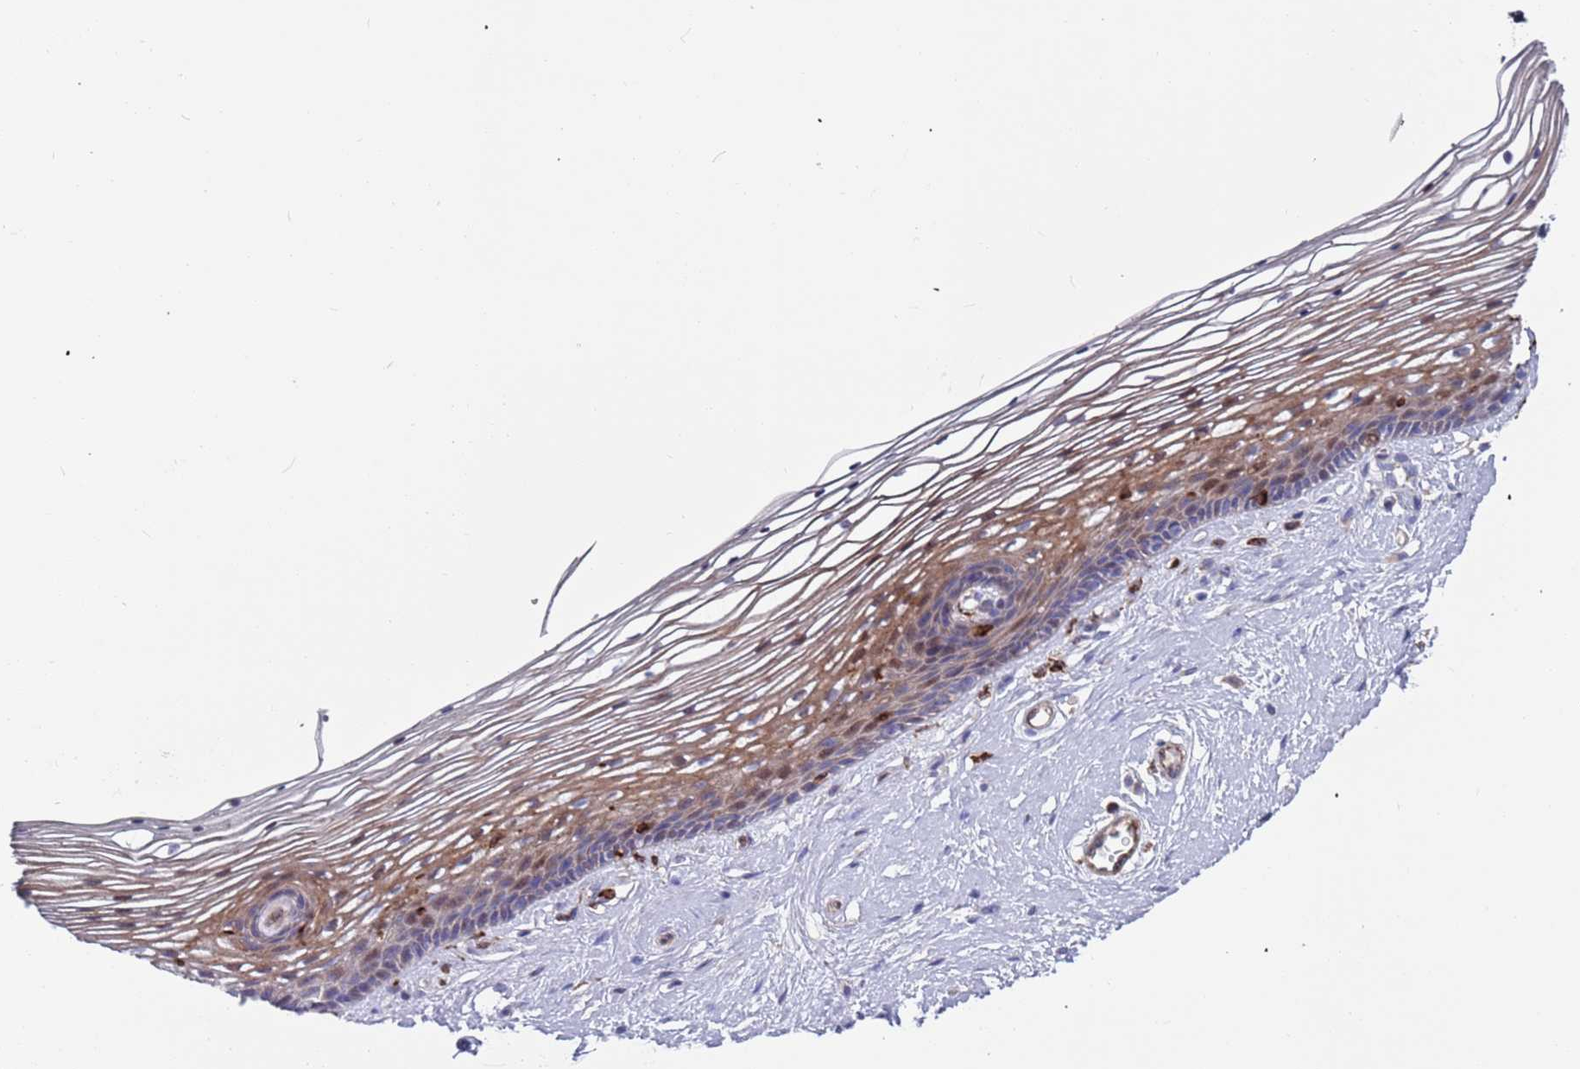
{"staining": {"intensity": "moderate", "quantity": "25%-75%", "location": "cytoplasmic/membranous"}, "tissue": "vagina", "cell_type": "Squamous epithelial cells", "image_type": "normal", "snomed": [{"axis": "morphology", "description": "Normal tissue, NOS"}, {"axis": "topography", "description": "Vagina"}], "caption": "A brown stain highlights moderate cytoplasmic/membranous expression of a protein in squamous epithelial cells of unremarkable human vagina. (IHC, brightfield microscopy, high magnification).", "gene": "GREB1L", "patient": {"sex": "female", "age": 46}}